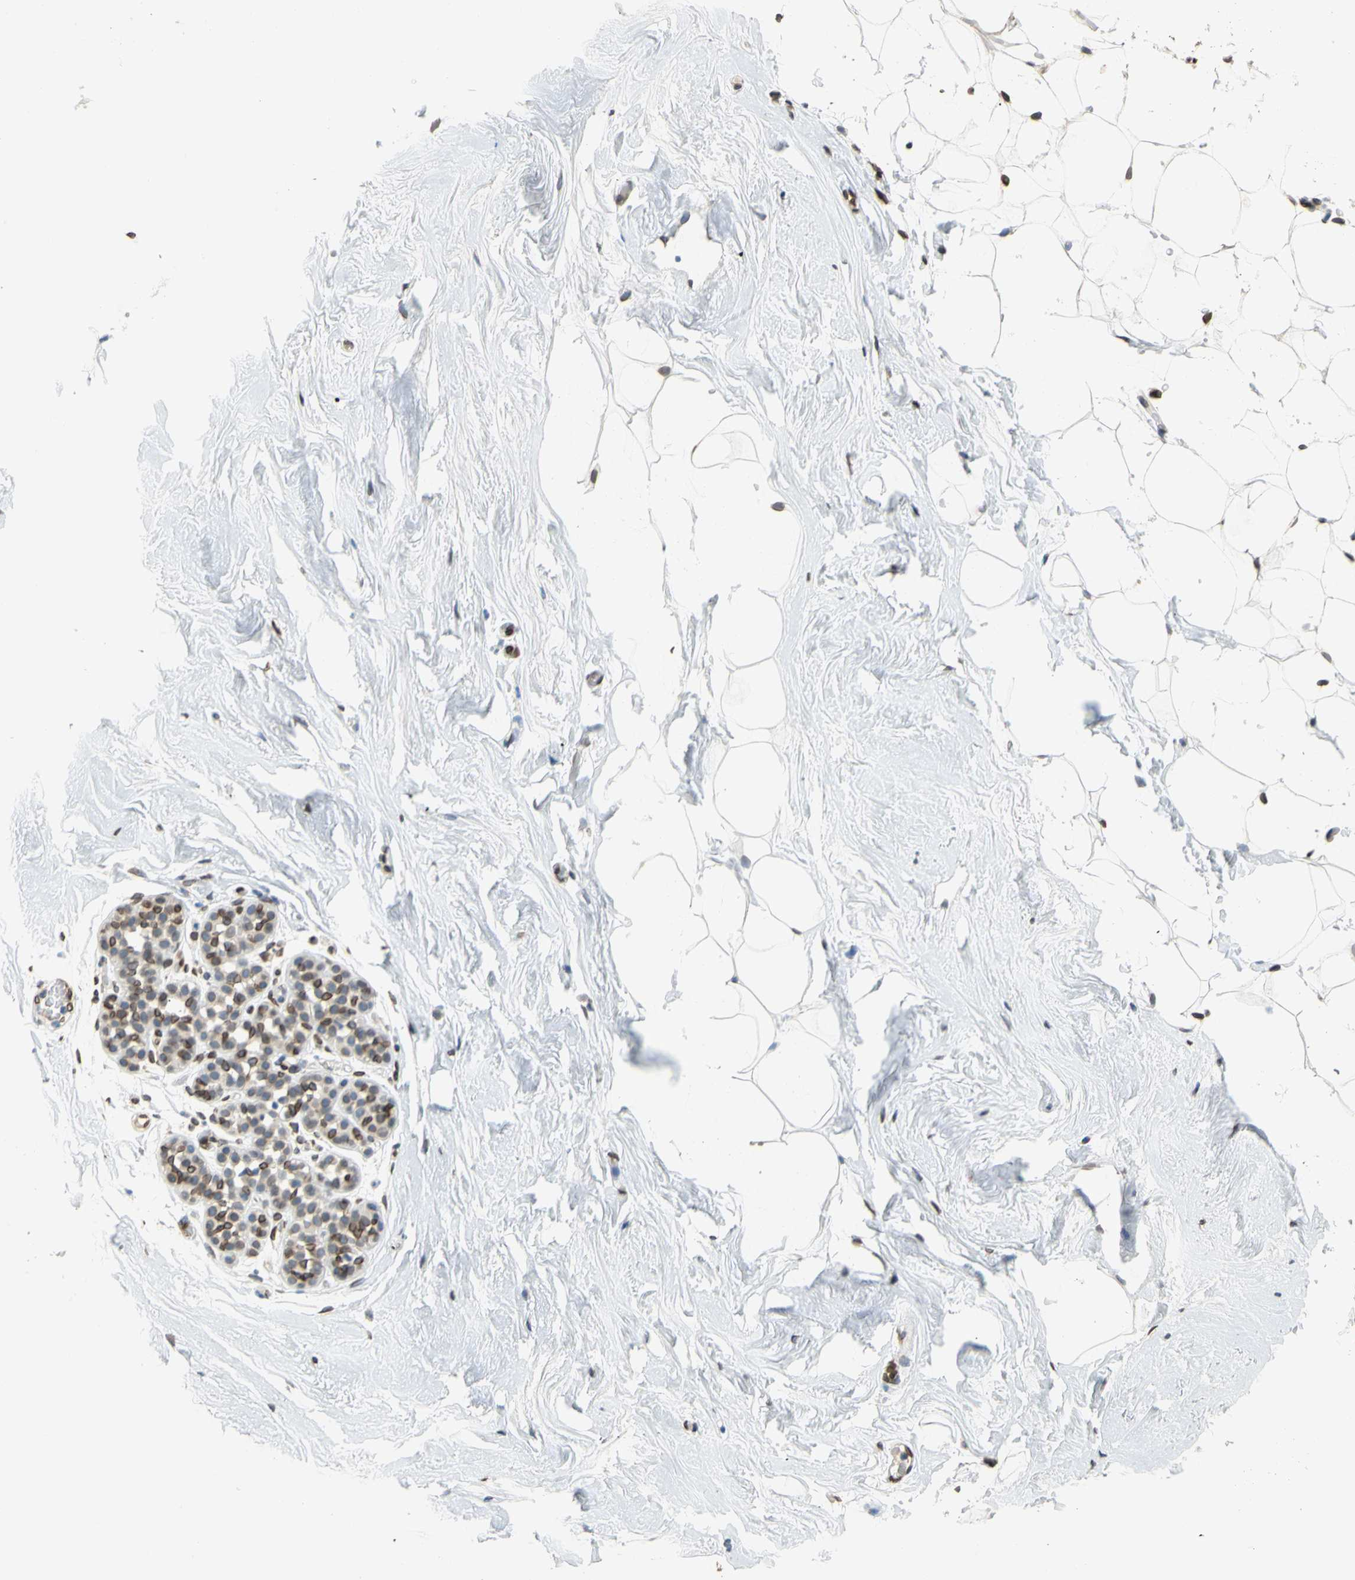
{"staining": {"intensity": "moderate", "quantity": ">75%", "location": "nuclear"}, "tissue": "breast", "cell_type": "Adipocytes", "image_type": "normal", "snomed": [{"axis": "morphology", "description": "Normal tissue, NOS"}, {"axis": "topography", "description": "Breast"}], "caption": "Breast stained with IHC shows moderate nuclear positivity in about >75% of adipocytes.", "gene": "SUN1", "patient": {"sex": "female", "age": 75}}